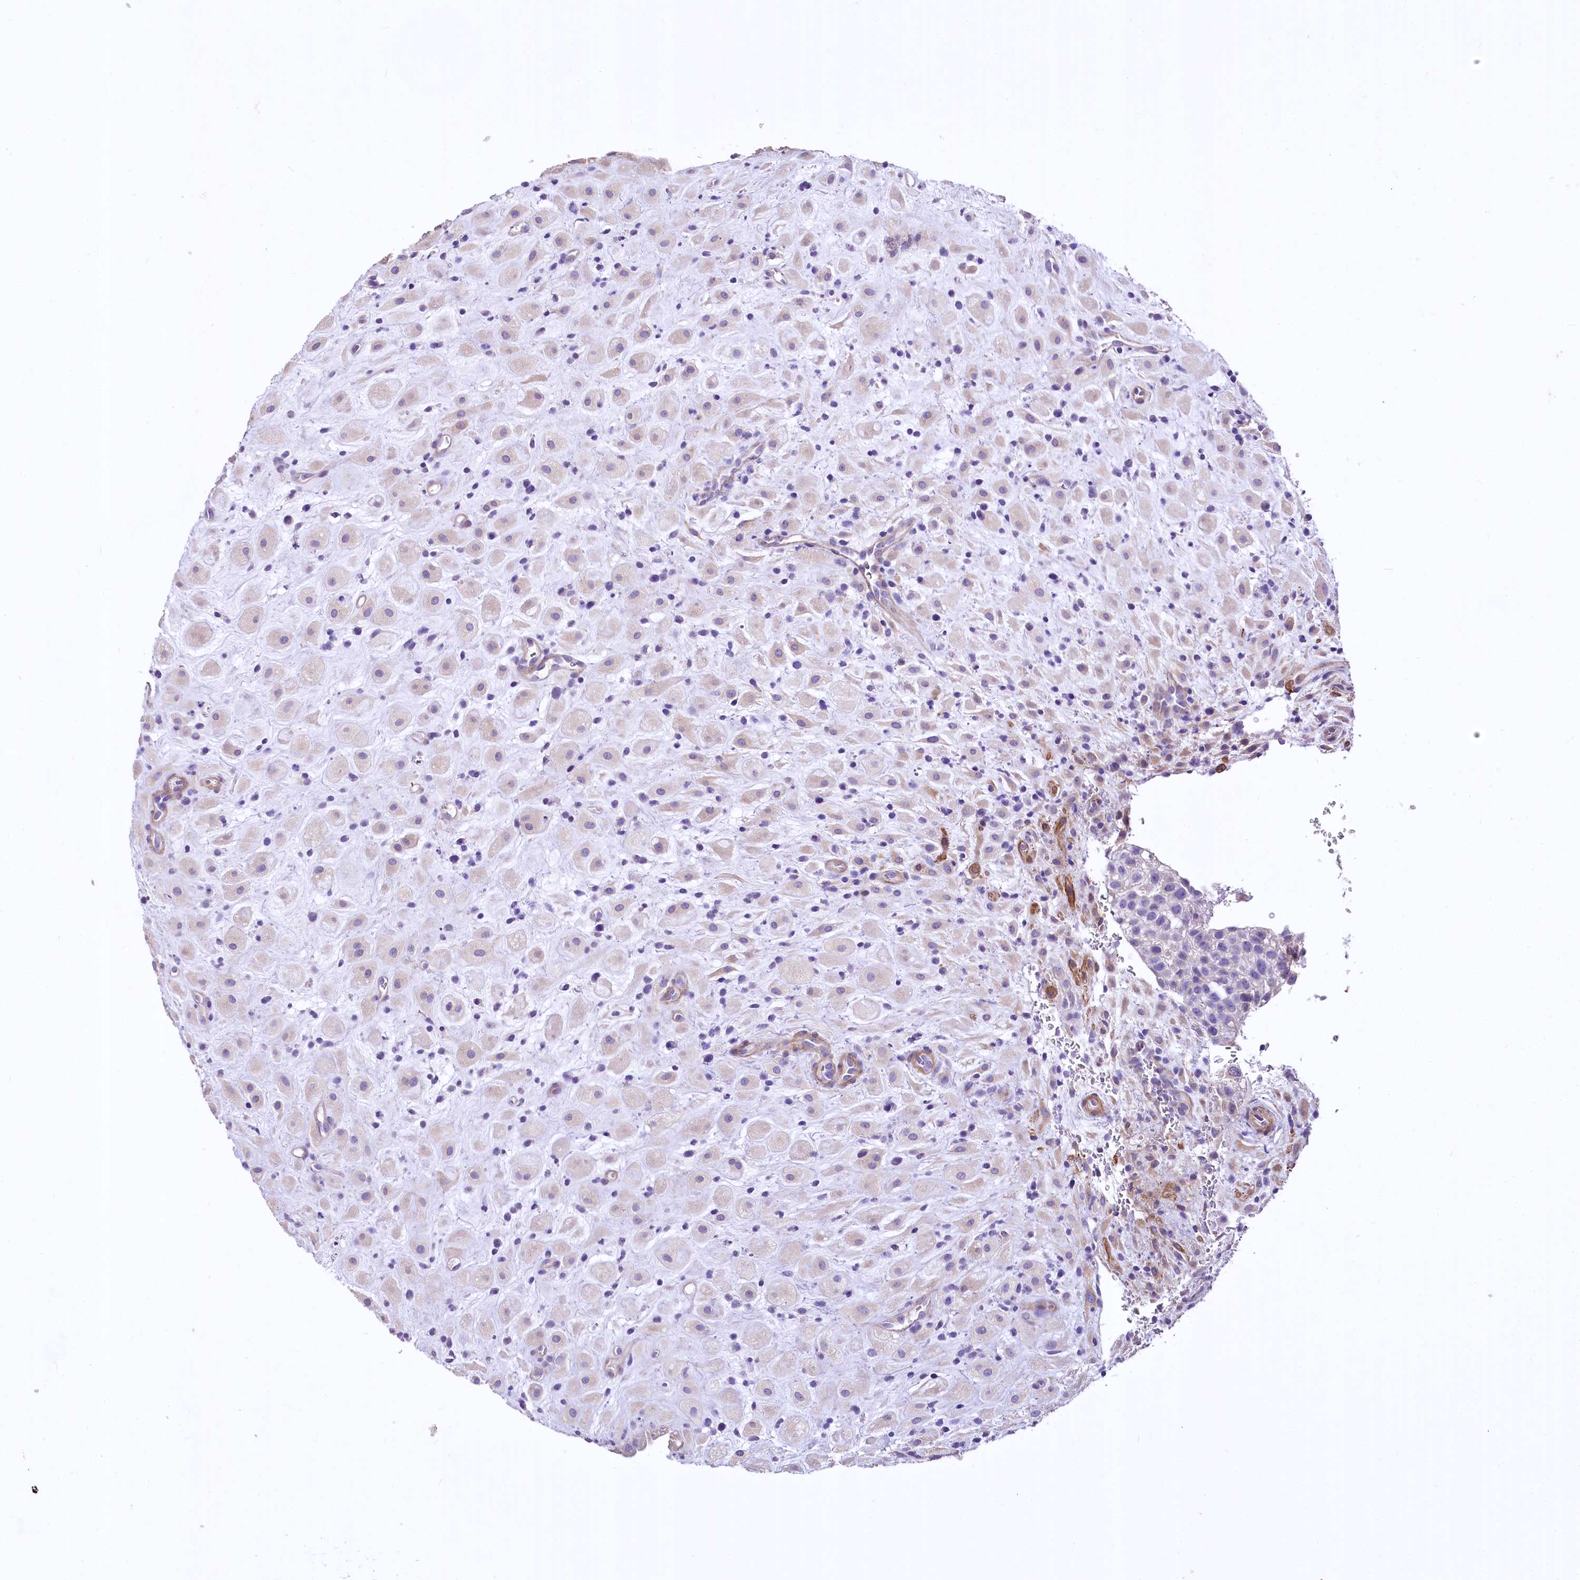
{"staining": {"intensity": "negative", "quantity": "none", "location": "none"}, "tissue": "placenta", "cell_type": "Decidual cells", "image_type": "normal", "snomed": [{"axis": "morphology", "description": "Normal tissue, NOS"}, {"axis": "topography", "description": "Placenta"}], "caption": "DAB (3,3'-diaminobenzidine) immunohistochemical staining of normal placenta displays no significant staining in decidual cells.", "gene": "RDH16", "patient": {"sex": "female", "age": 35}}